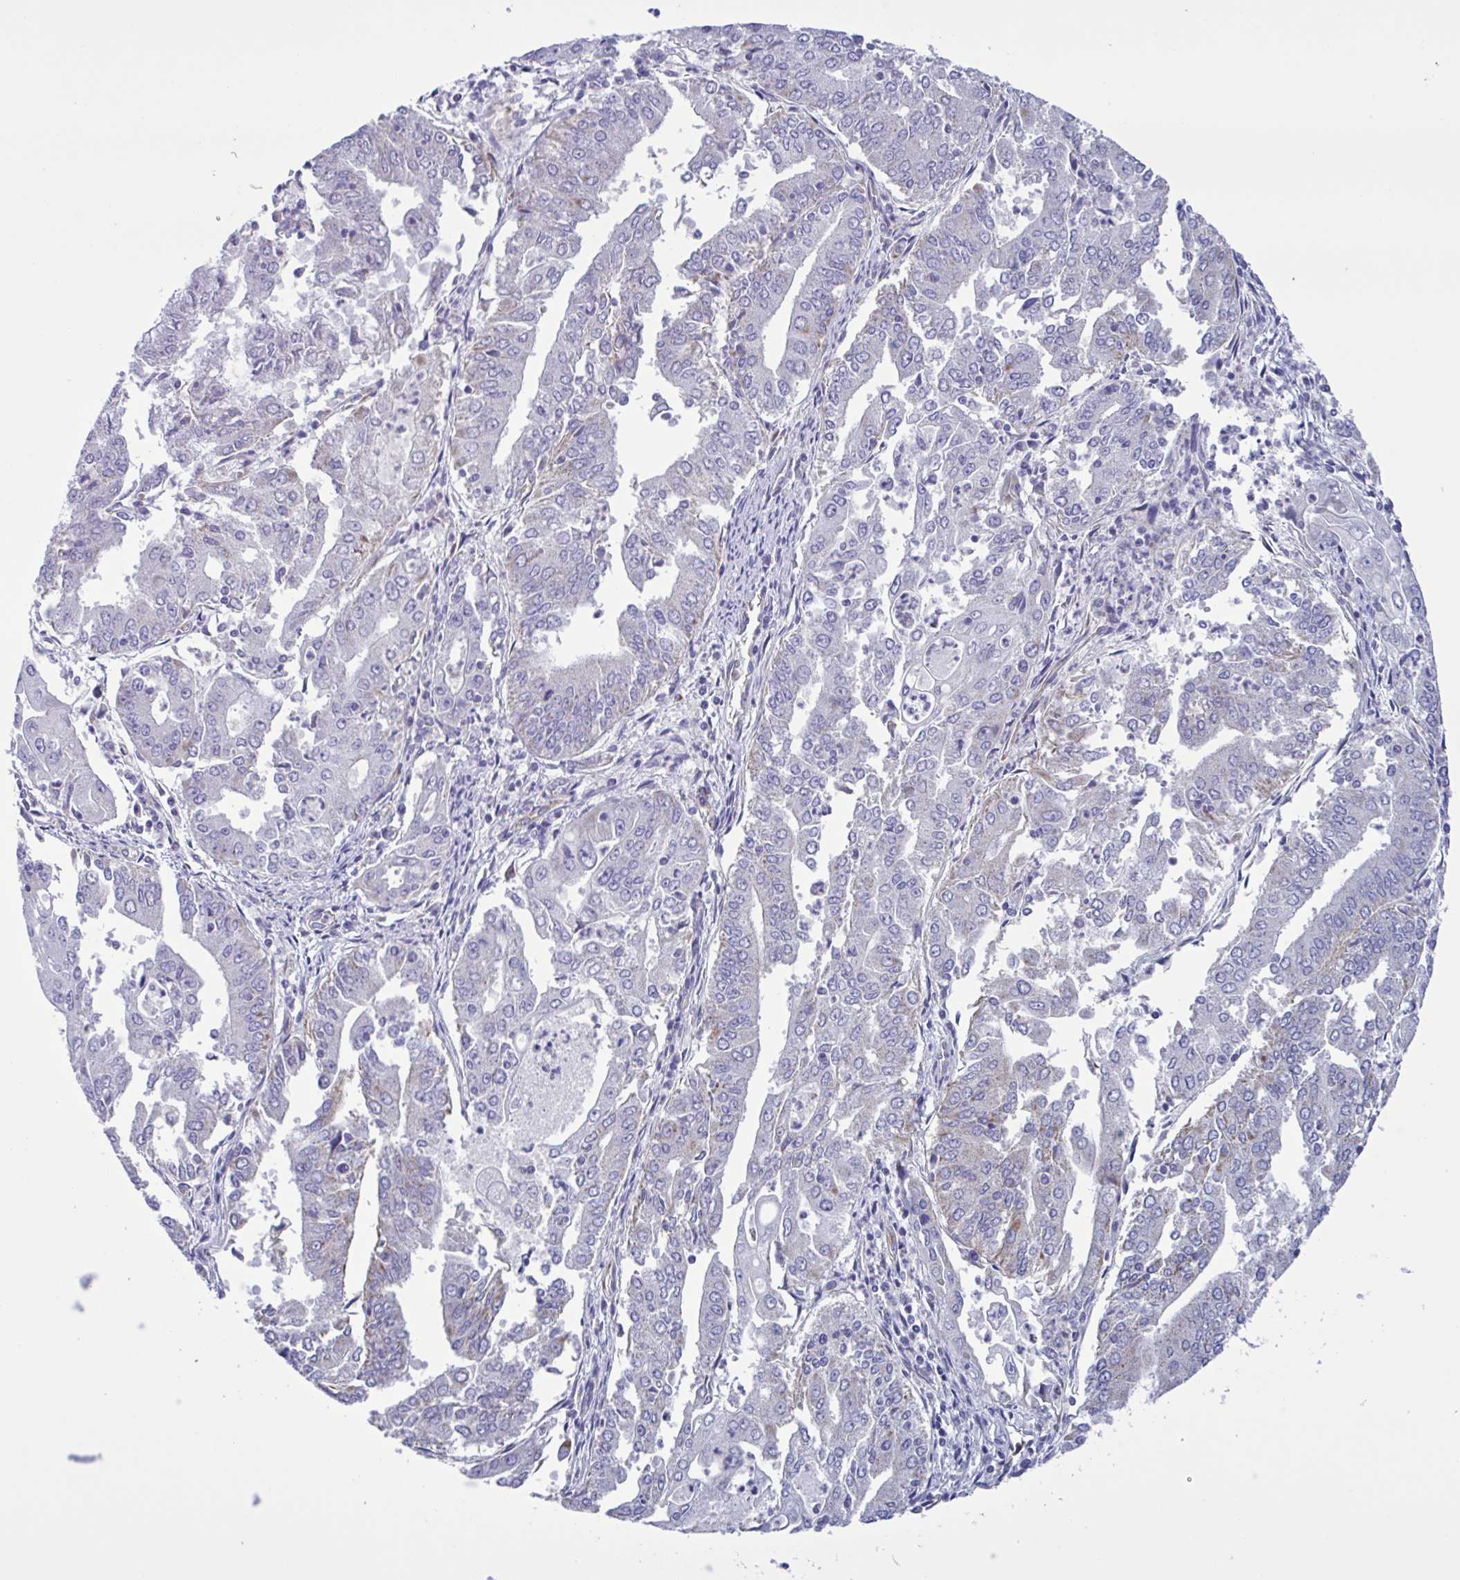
{"staining": {"intensity": "moderate", "quantity": "<25%", "location": "cytoplasmic/membranous"}, "tissue": "cervical cancer", "cell_type": "Tumor cells", "image_type": "cancer", "snomed": [{"axis": "morphology", "description": "Adenocarcinoma, NOS"}, {"axis": "topography", "description": "Cervix"}], "caption": "IHC (DAB (3,3'-diaminobenzidine)) staining of human cervical cancer (adenocarcinoma) displays moderate cytoplasmic/membranous protein staining in approximately <25% of tumor cells.", "gene": "TMEM86B", "patient": {"sex": "female", "age": 56}}